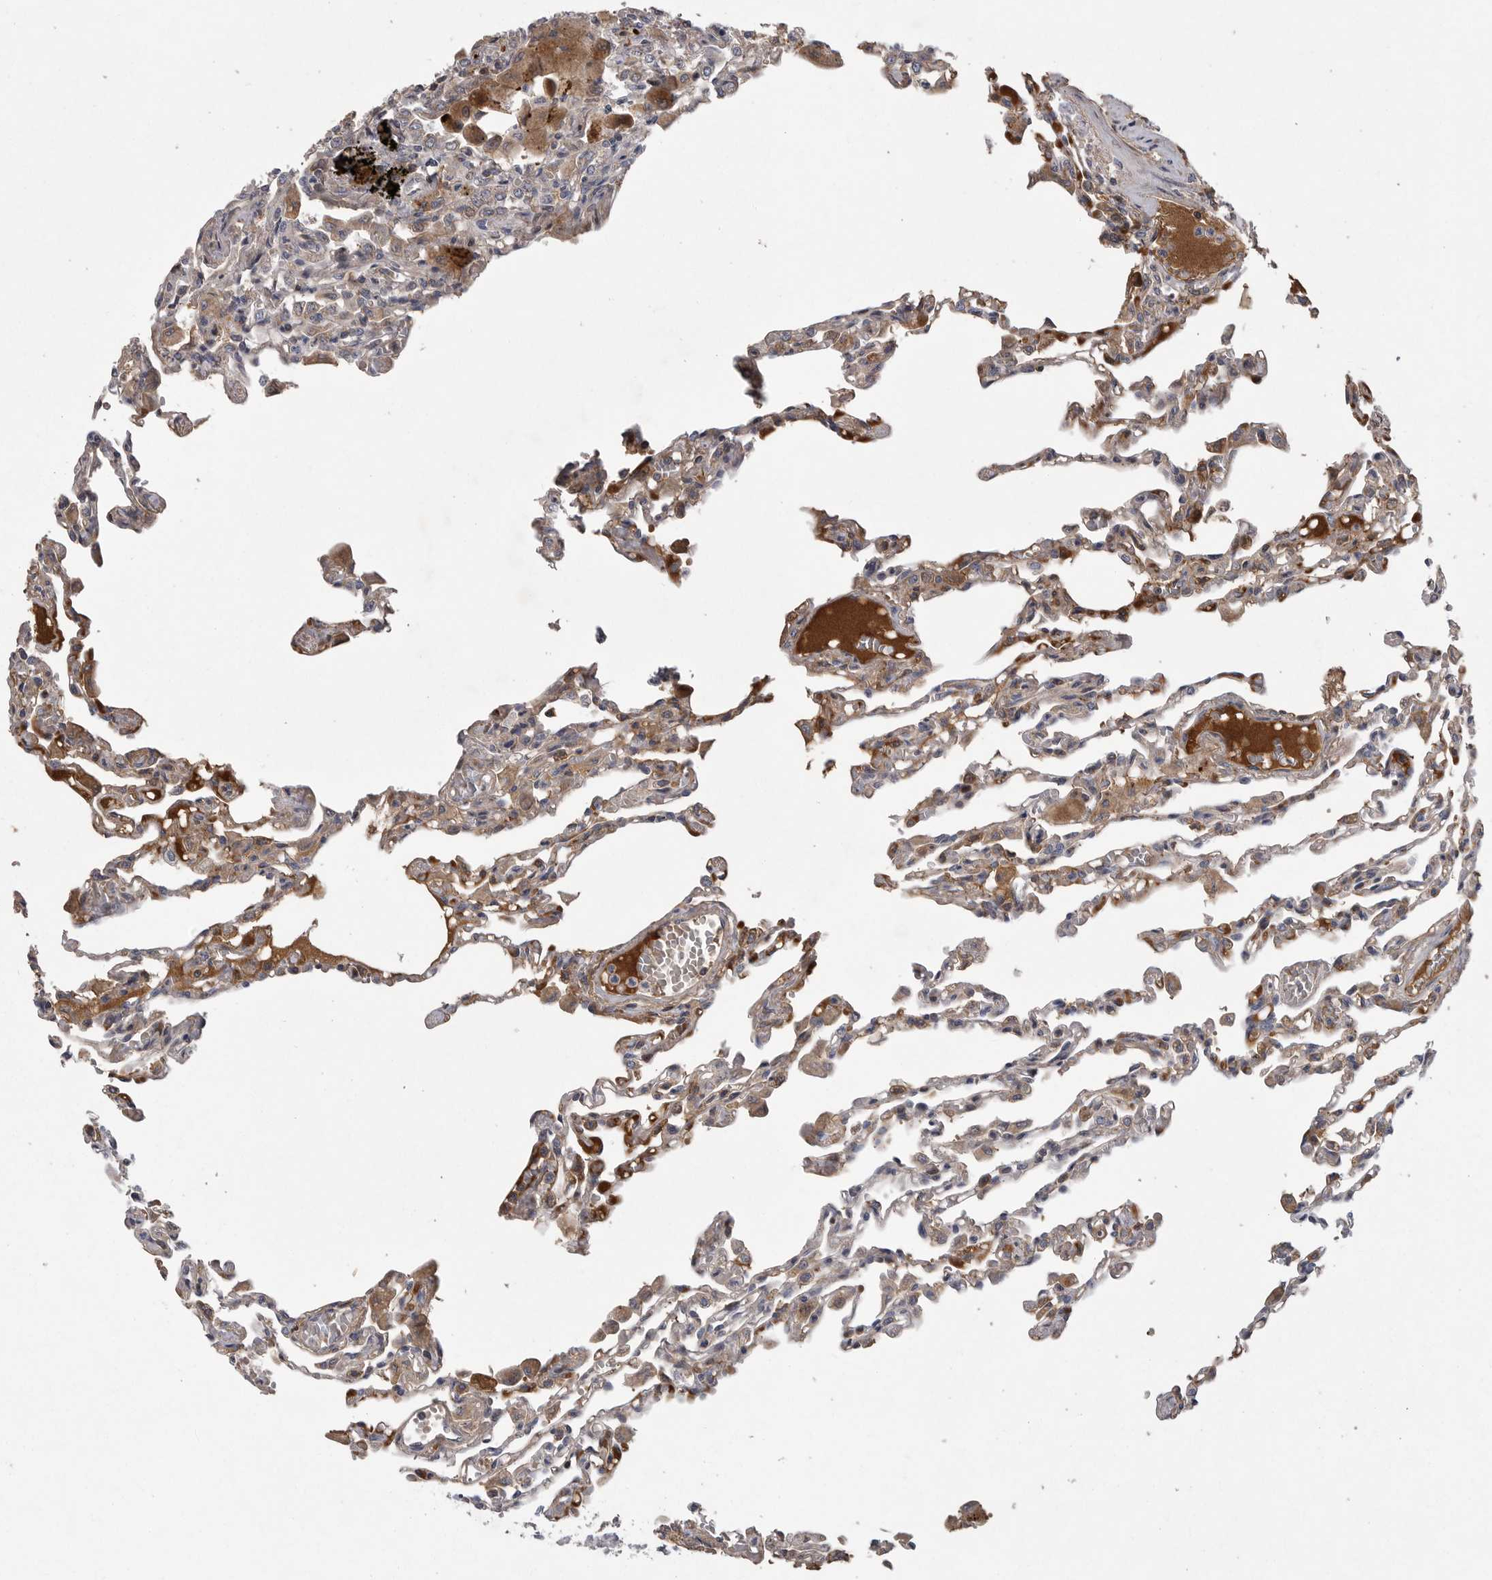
{"staining": {"intensity": "weak", "quantity": "25%-75%", "location": "cytoplasmic/membranous"}, "tissue": "lung", "cell_type": "Alveolar cells", "image_type": "normal", "snomed": [{"axis": "morphology", "description": "Normal tissue, NOS"}, {"axis": "topography", "description": "Bronchus"}, {"axis": "topography", "description": "Lung"}], "caption": "Human lung stained with a brown dye demonstrates weak cytoplasmic/membranous positive staining in about 25%-75% of alveolar cells.", "gene": "CRP", "patient": {"sex": "female", "age": 49}}